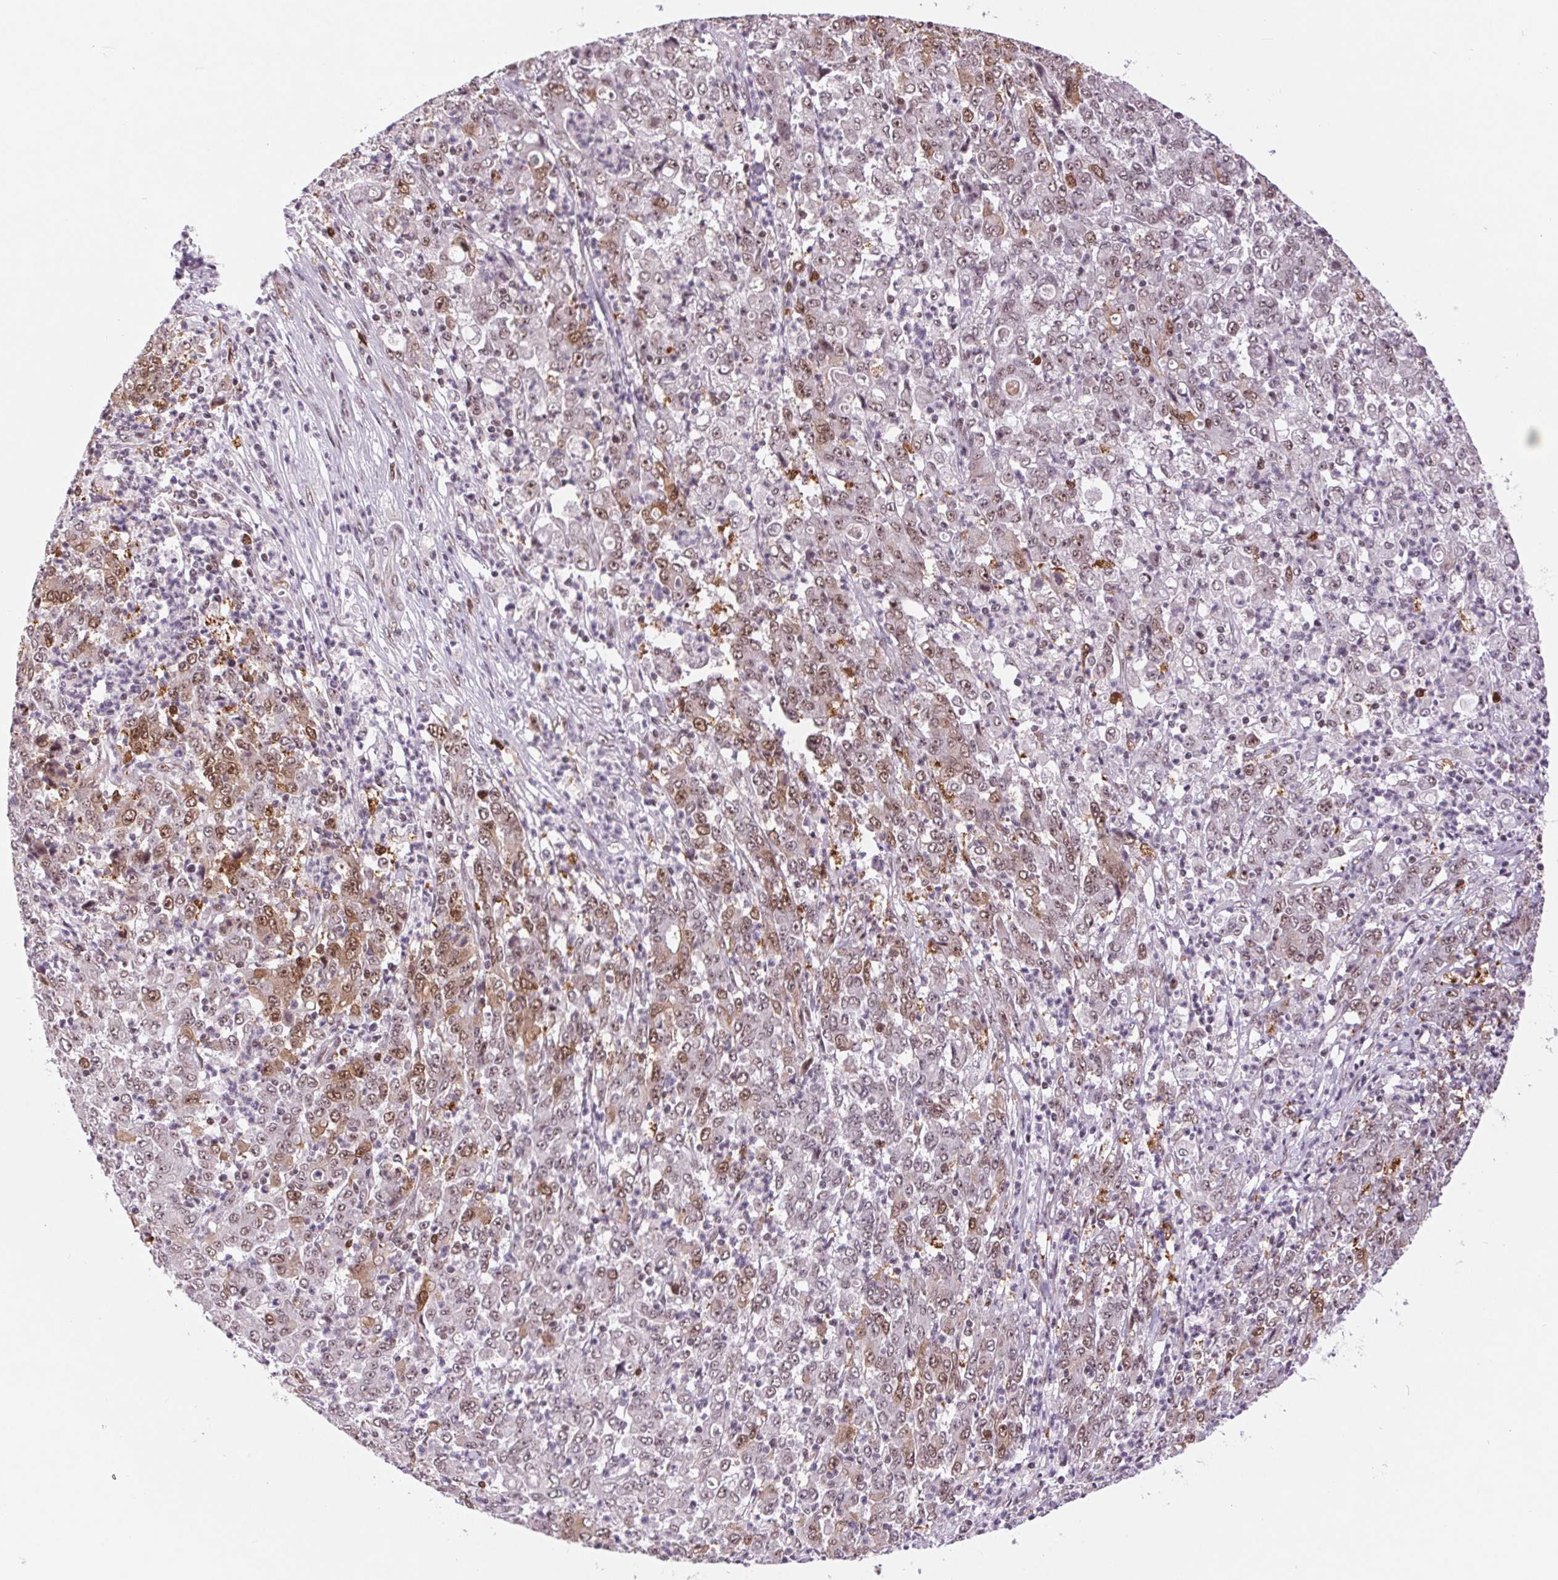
{"staining": {"intensity": "moderate", "quantity": "25%-75%", "location": "cytoplasmic/membranous,nuclear"}, "tissue": "stomach cancer", "cell_type": "Tumor cells", "image_type": "cancer", "snomed": [{"axis": "morphology", "description": "Adenocarcinoma, NOS"}, {"axis": "topography", "description": "Stomach, lower"}], "caption": "Immunohistochemistry staining of adenocarcinoma (stomach), which demonstrates medium levels of moderate cytoplasmic/membranous and nuclear staining in about 25%-75% of tumor cells indicating moderate cytoplasmic/membranous and nuclear protein expression. The staining was performed using DAB (brown) for protein detection and nuclei were counterstained in hematoxylin (blue).", "gene": "CD2BP2", "patient": {"sex": "female", "age": 71}}